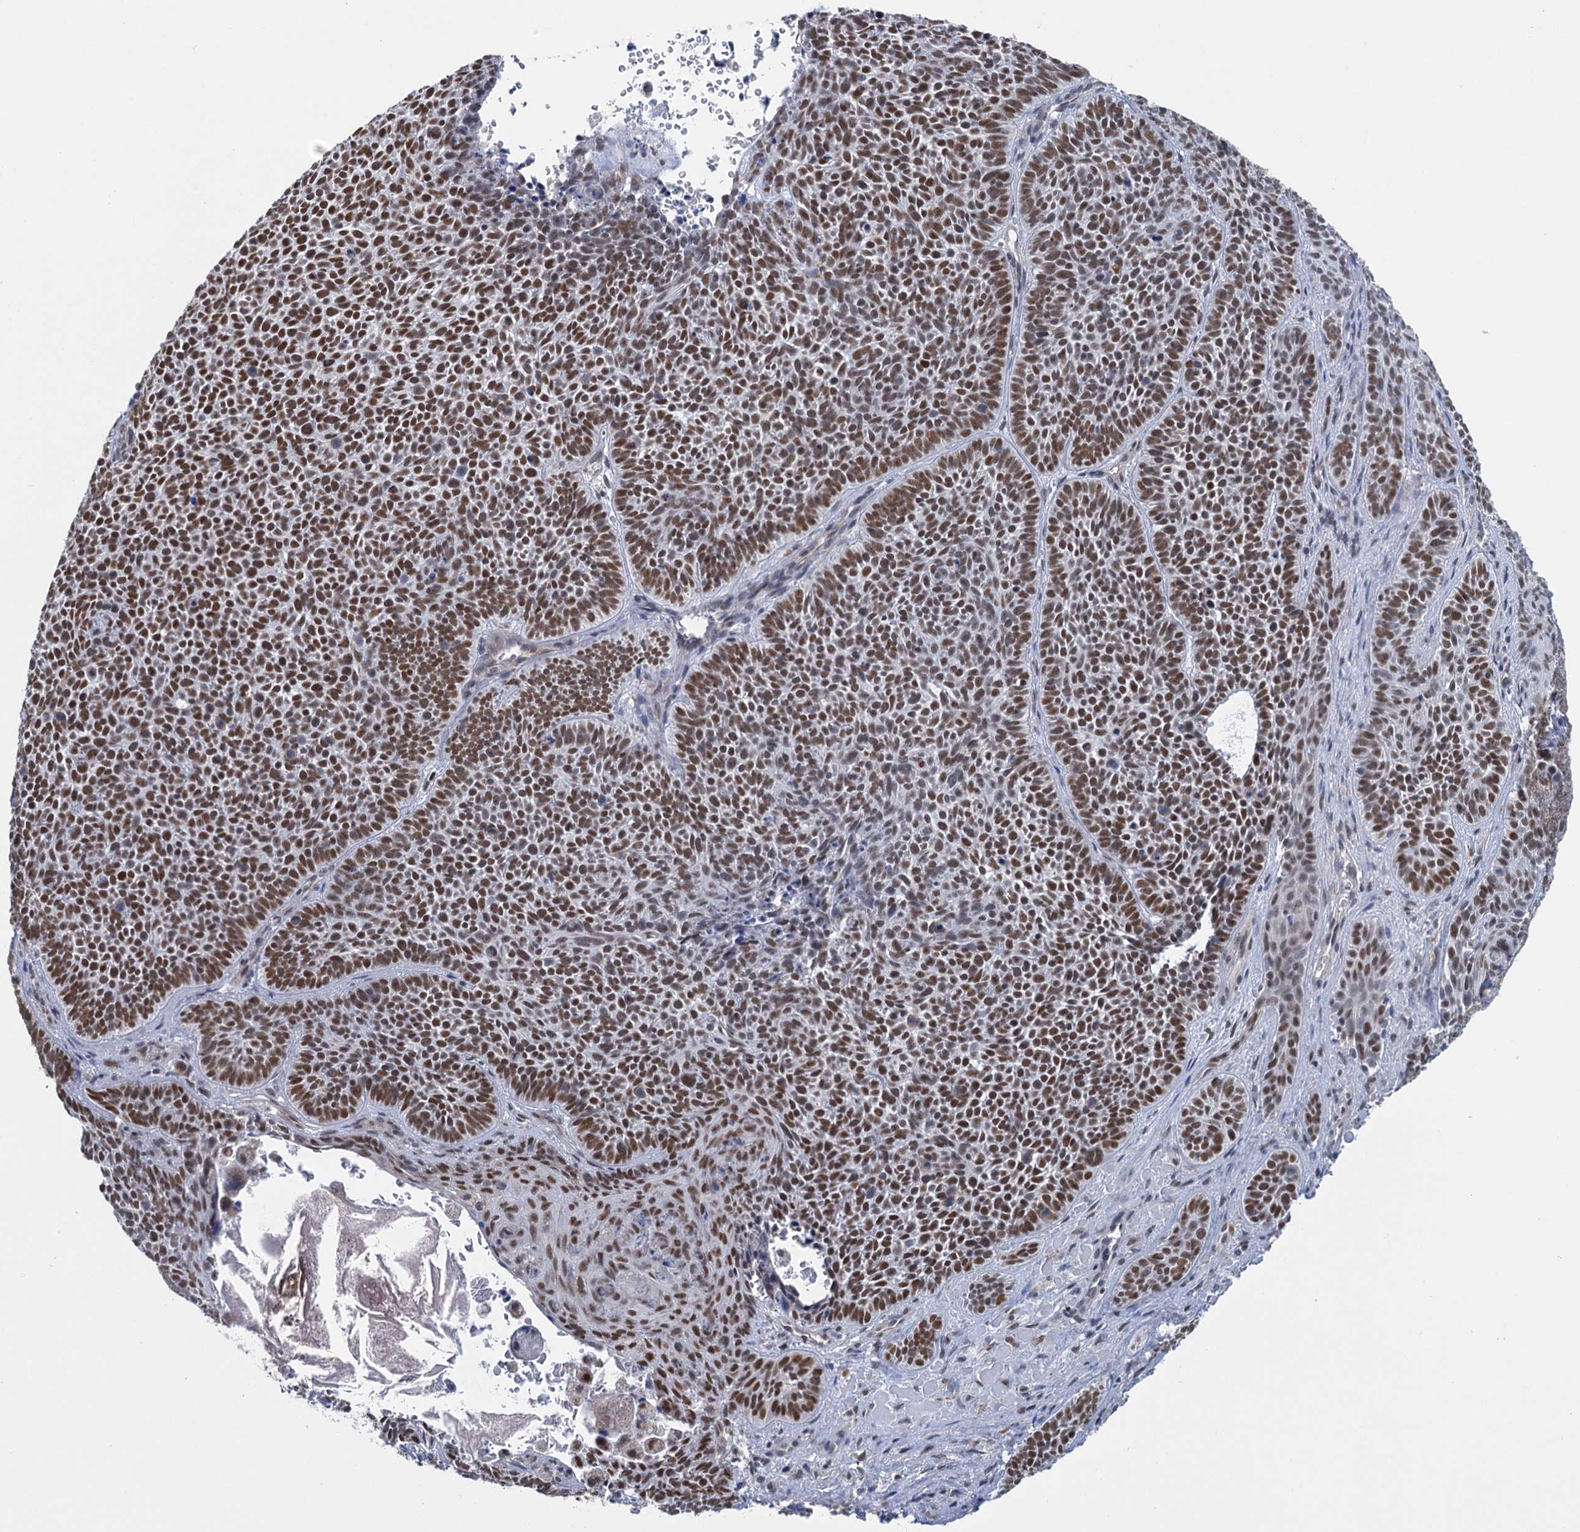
{"staining": {"intensity": "strong", "quantity": ">75%", "location": "nuclear"}, "tissue": "skin cancer", "cell_type": "Tumor cells", "image_type": "cancer", "snomed": [{"axis": "morphology", "description": "Basal cell carcinoma"}, {"axis": "topography", "description": "Skin"}], "caption": "This histopathology image demonstrates skin cancer stained with IHC to label a protein in brown. The nuclear of tumor cells show strong positivity for the protein. Nuclei are counter-stained blue.", "gene": "MORN3", "patient": {"sex": "male", "age": 85}}